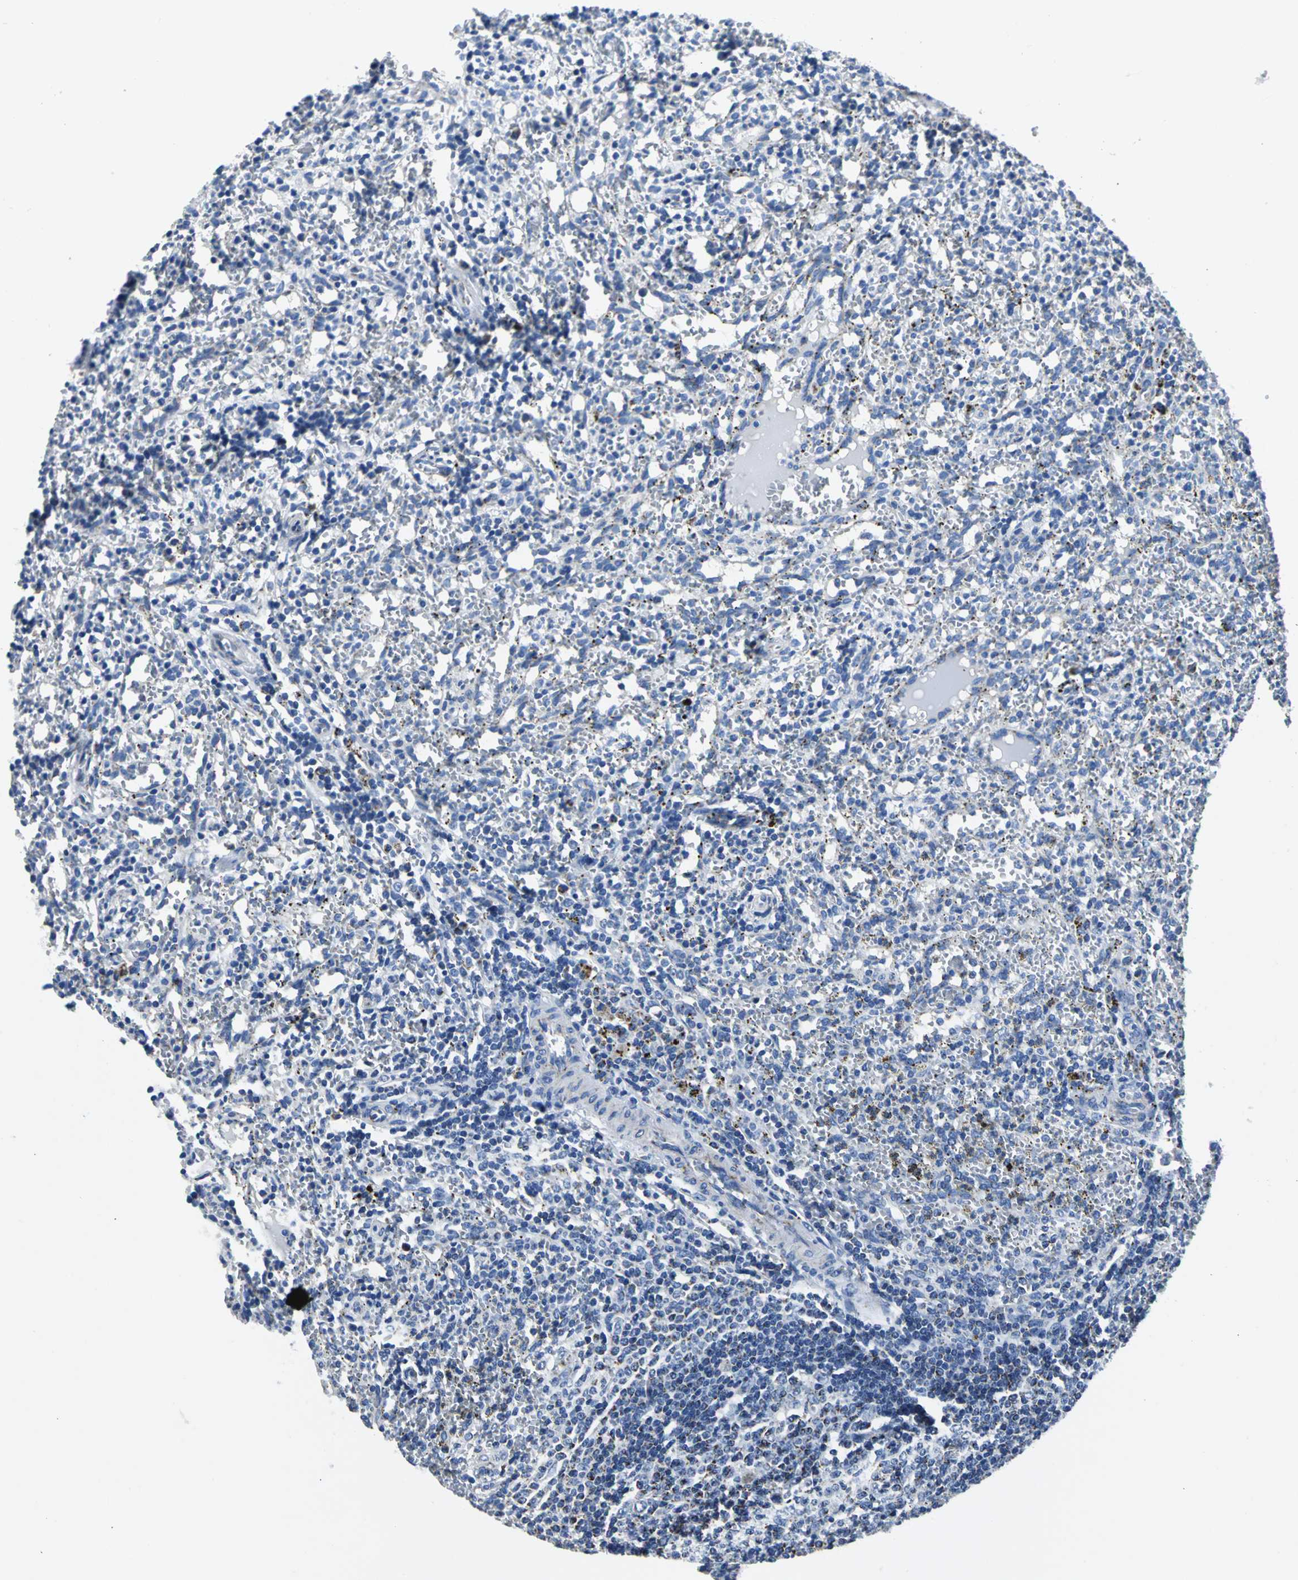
{"staining": {"intensity": "weak", "quantity": "25%-75%", "location": "cytoplasmic/membranous"}, "tissue": "spleen", "cell_type": "Cells in red pulp", "image_type": "normal", "snomed": [{"axis": "morphology", "description": "Normal tissue, NOS"}, {"axis": "topography", "description": "Spleen"}], "caption": "Cells in red pulp display low levels of weak cytoplasmic/membranous expression in approximately 25%-75% of cells in unremarkable human spleen. (DAB IHC, brown staining for protein, blue staining for nuclei).", "gene": "IFI6", "patient": {"sex": "female", "age": 10}}